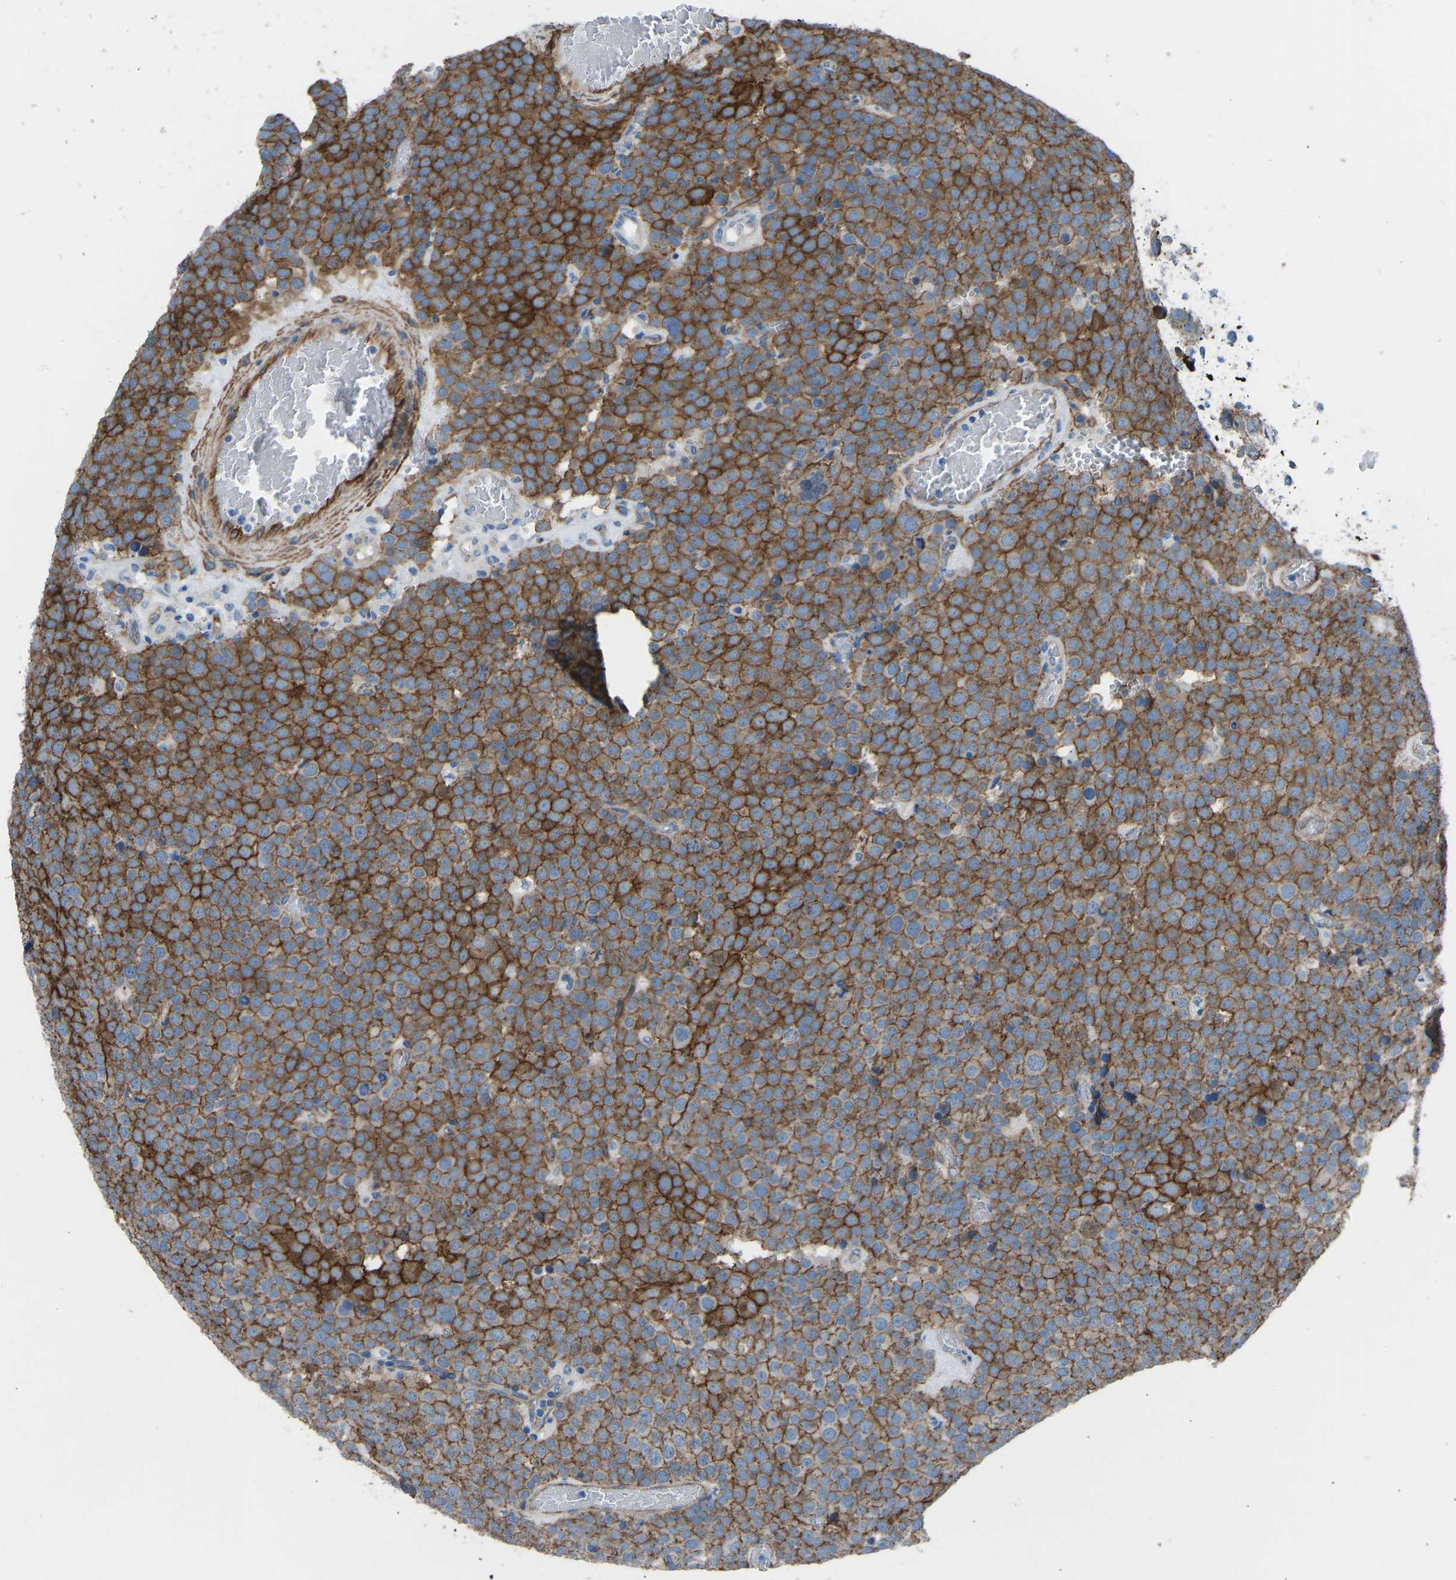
{"staining": {"intensity": "strong", "quantity": "25%-75%", "location": "cytoplasmic/membranous"}, "tissue": "testis cancer", "cell_type": "Tumor cells", "image_type": "cancer", "snomed": [{"axis": "morphology", "description": "Normal tissue, NOS"}, {"axis": "morphology", "description": "Seminoma, NOS"}, {"axis": "topography", "description": "Testis"}], "caption": "Immunohistochemistry (IHC) of testis cancer (seminoma) reveals high levels of strong cytoplasmic/membranous expression in approximately 25%-75% of tumor cells.", "gene": "MYH10", "patient": {"sex": "male", "age": 71}}